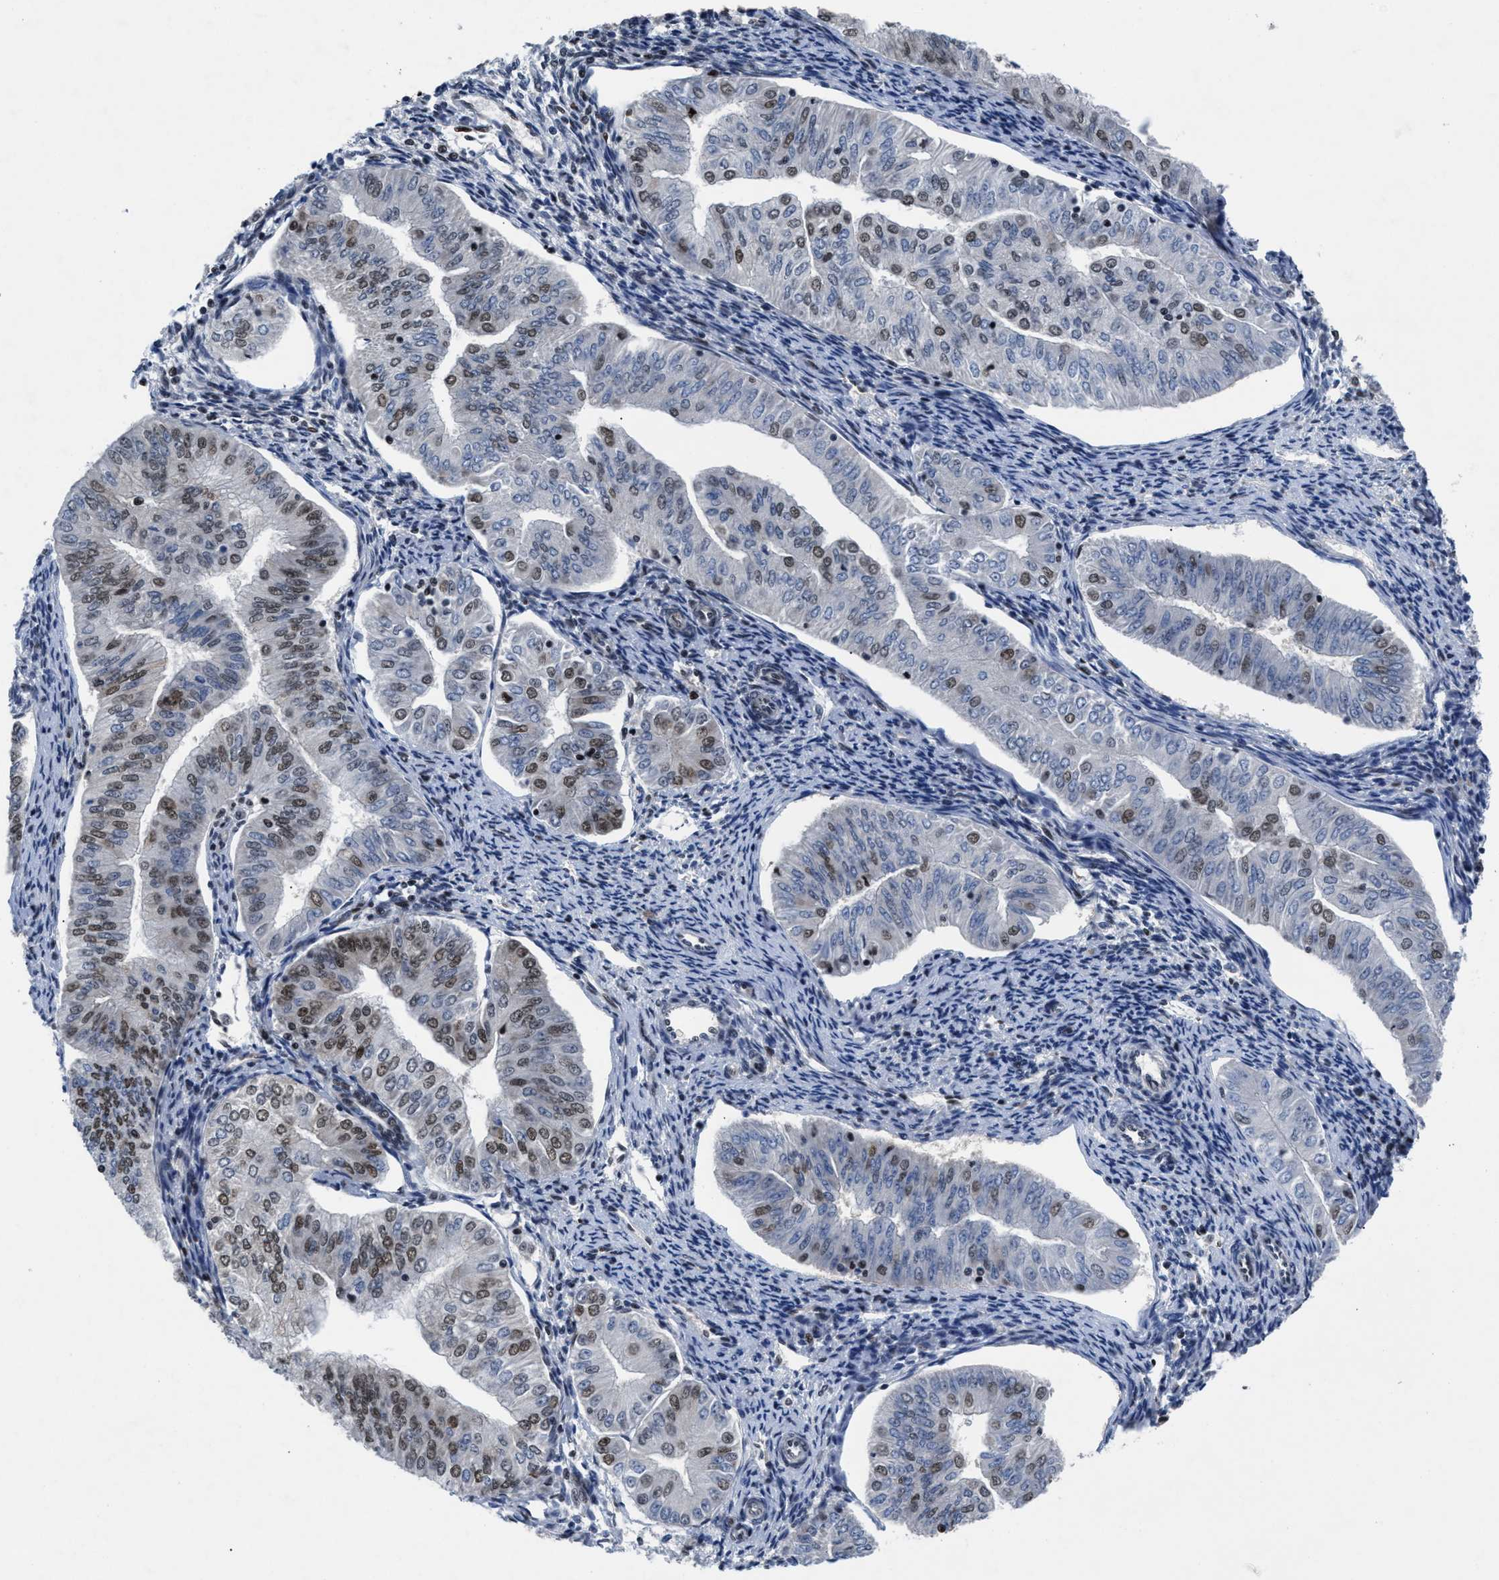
{"staining": {"intensity": "moderate", "quantity": "25%-75%", "location": "nuclear"}, "tissue": "endometrial cancer", "cell_type": "Tumor cells", "image_type": "cancer", "snomed": [{"axis": "morphology", "description": "Normal tissue, NOS"}, {"axis": "morphology", "description": "Adenocarcinoma, NOS"}, {"axis": "topography", "description": "Endometrium"}], "caption": "A micrograph showing moderate nuclear expression in approximately 25%-75% of tumor cells in endometrial adenocarcinoma, as visualized by brown immunohistochemical staining.", "gene": "WDR81", "patient": {"sex": "female", "age": 53}}